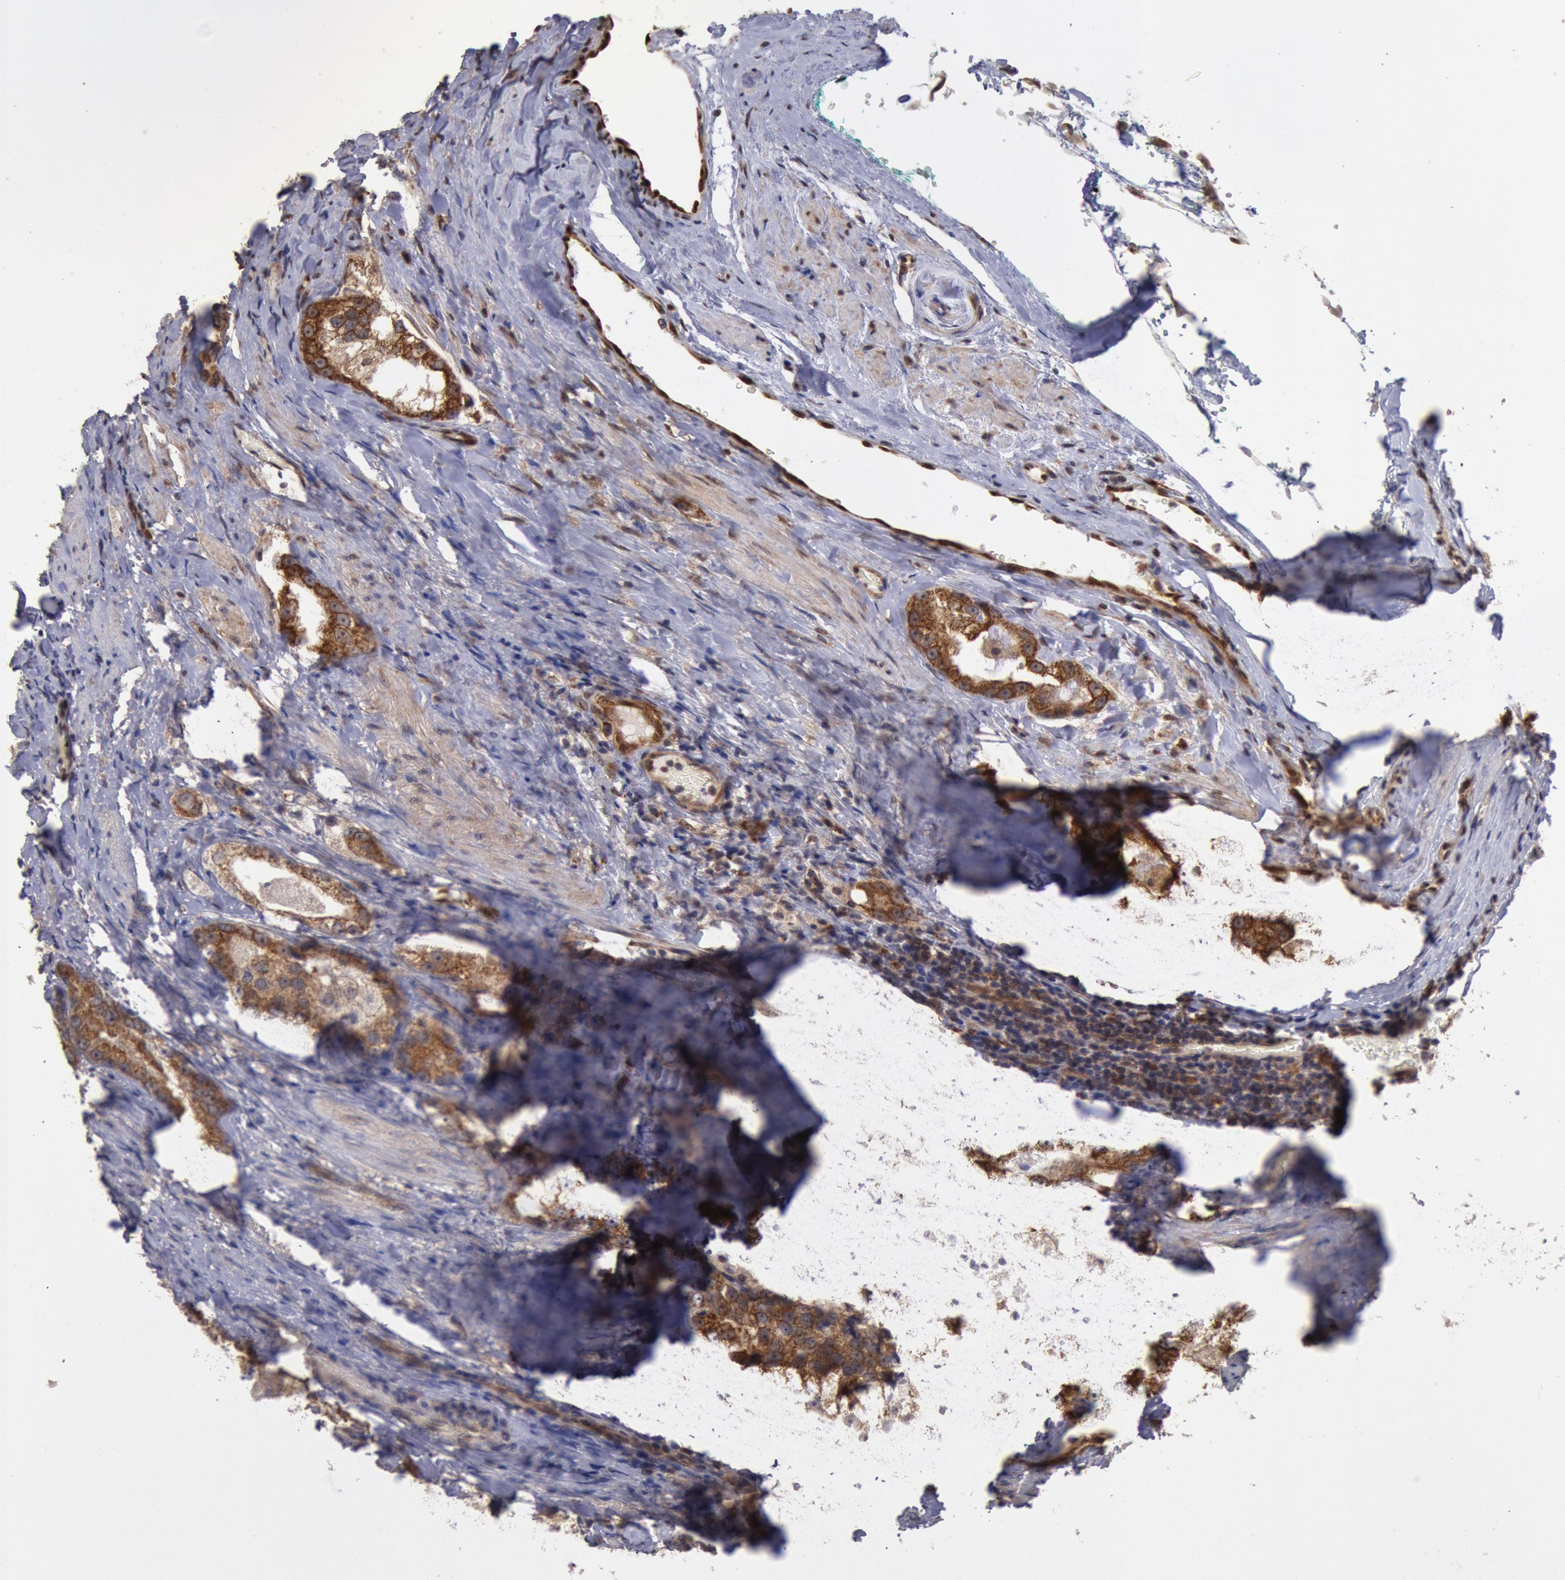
{"staining": {"intensity": "strong", "quantity": ">75%", "location": "cytoplasmic/membranous"}, "tissue": "prostate cancer", "cell_type": "Tumor cells", "image_type": "cancer", "snomed": [{"axis": "morphology", "description": "Adenocarcinoma, High grade"}, {"axis": "topography", "description": "Prostate"}], "caption": "There is high levels of strong cytoplasmic/membranous expression in tumor cells of prostate cancer, as demonstrated by immunohistochemical staining (brown color).", "gene": "STX17", "patient": {"sex": "male", "age": 63}}